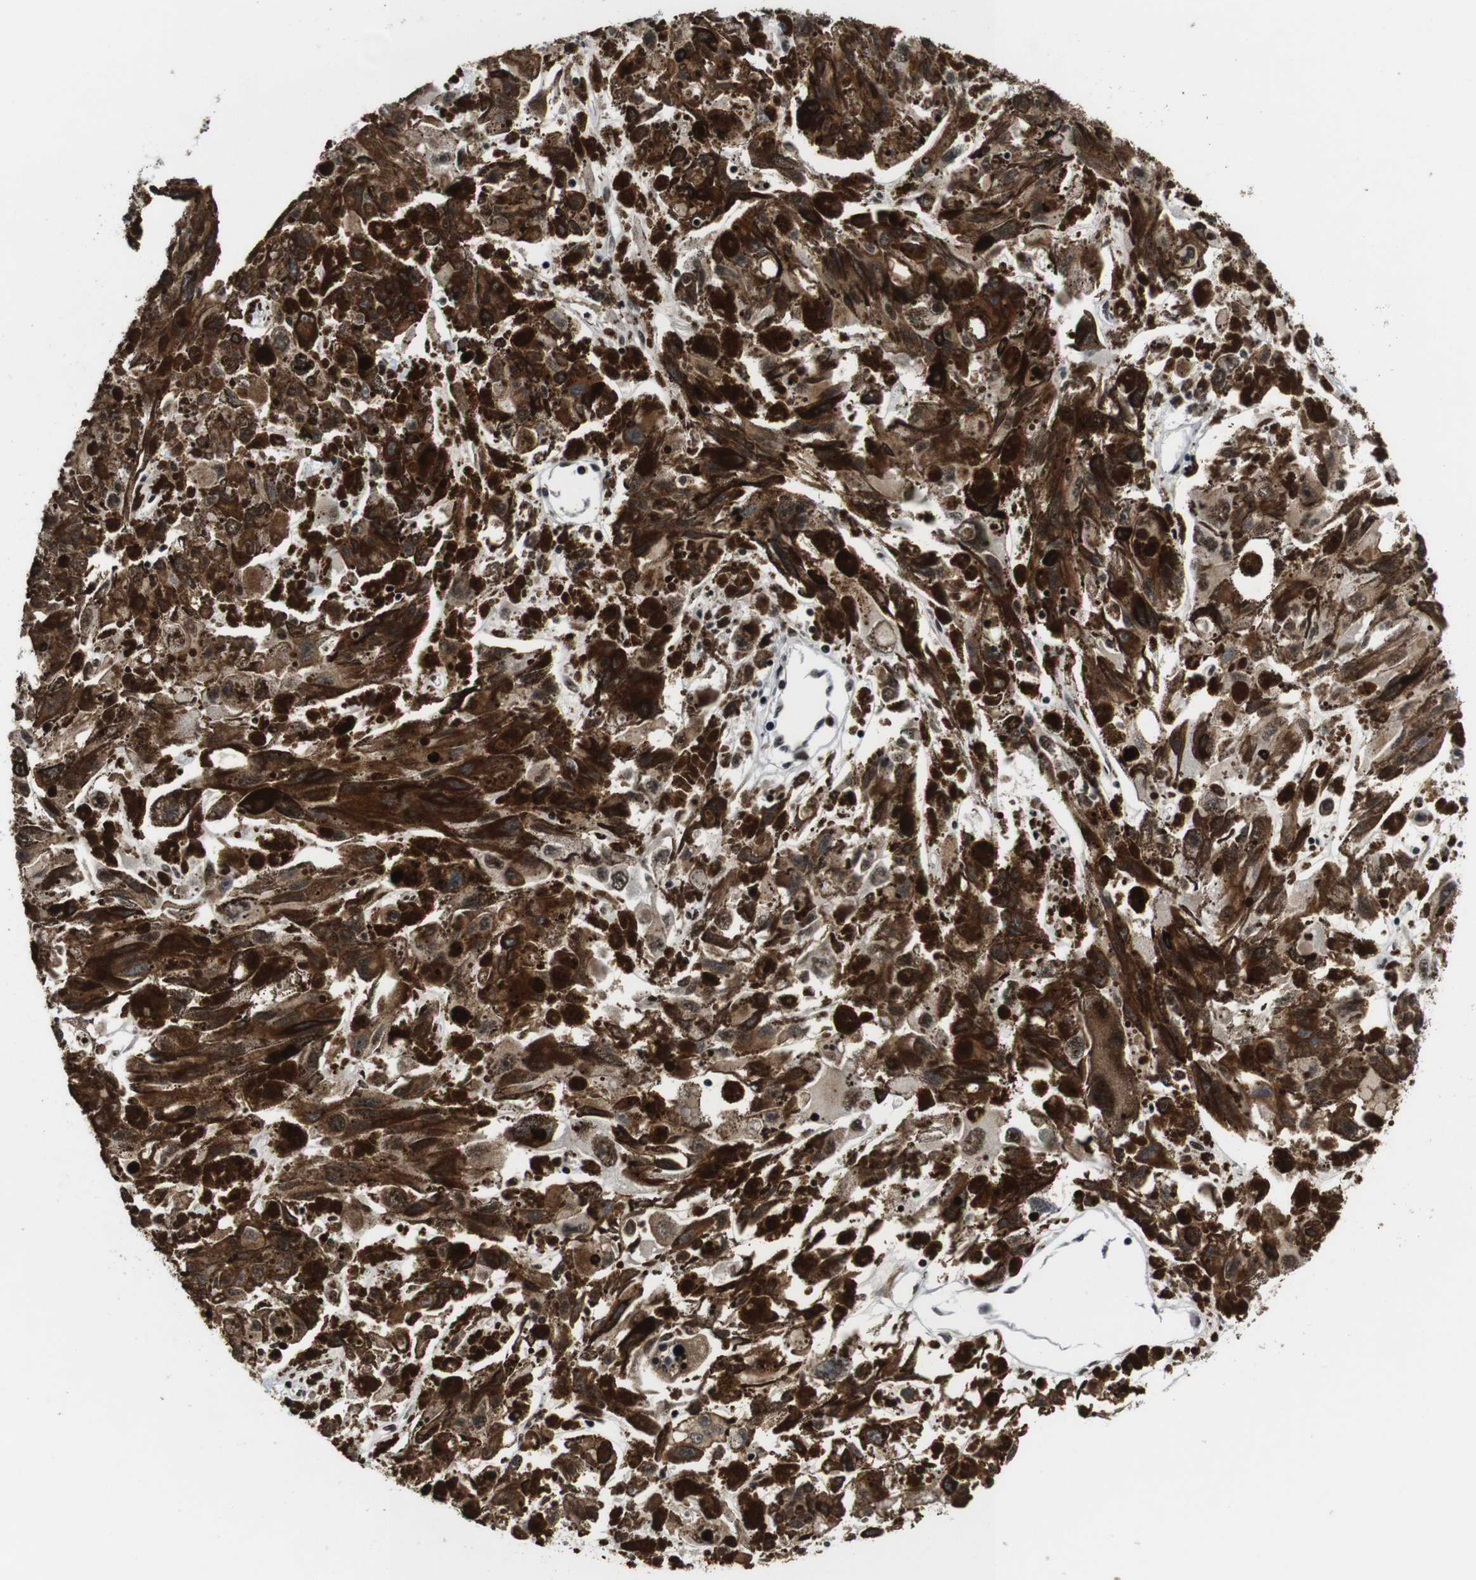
{"staining": {"intensity": "weak", "quantity": "25%-75%", "location": "cytoplasmic/membranous"}, "tissue": "melanoma", "cell_type": "Tumor cells", "image_type": "cancer", "snomed": [{"axis": "morphology", "description": "Malignant melanoma, NOS"}, {"axis": "topography", "description": "Skin"}], "caption": "Immunohistochemistry of melanoma demonstrates low levels of weak cytoplasmic/membranous expression in approximately 25%-75% of tumor cells.", "gene": "EIF4G1", "patient": {"sex": "female", "age": 104}}